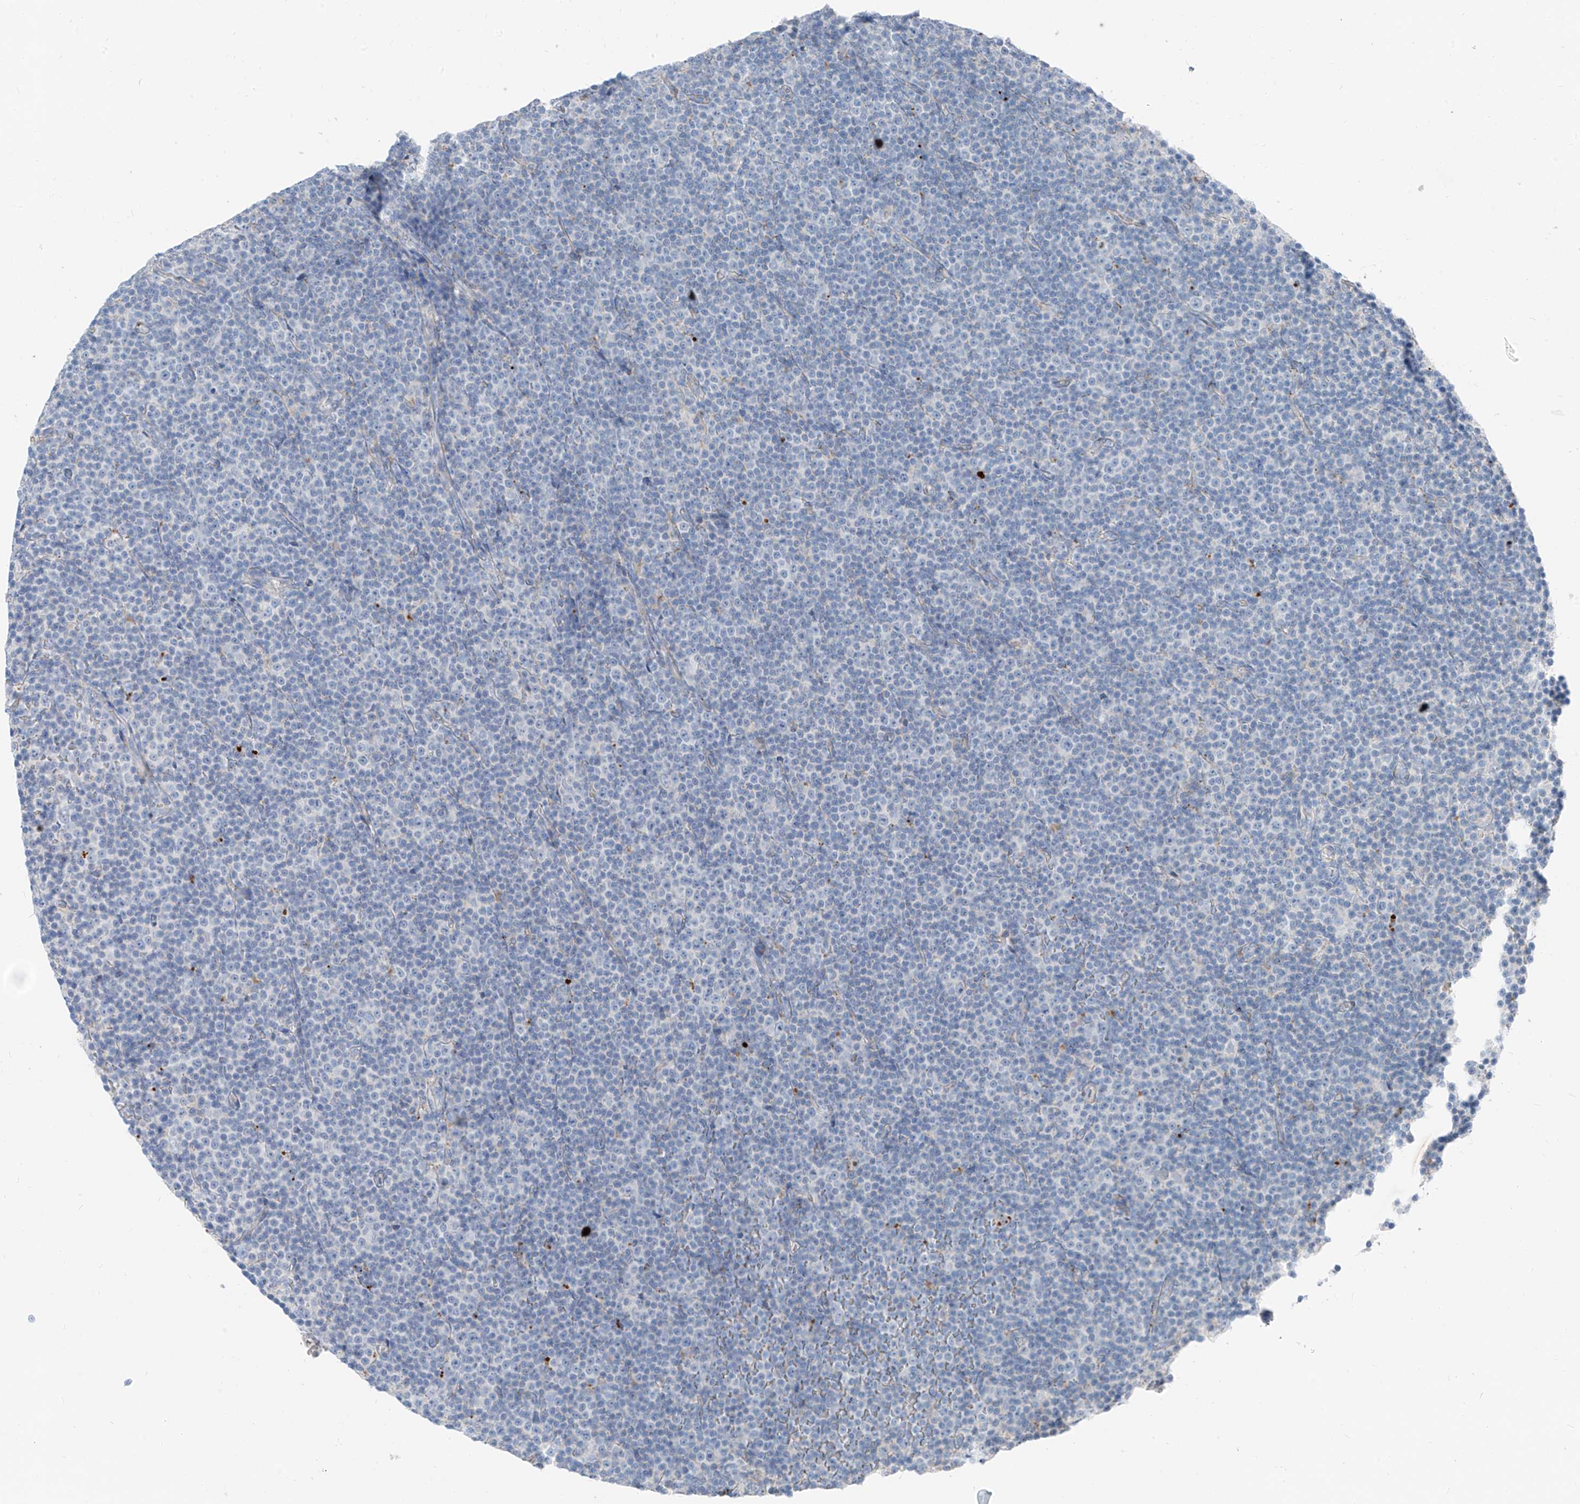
{"staining": {"intensity": "negative", "quantity": "none", "location": "none"}, "tissue": "lymphoma", "cell_type": "Tumor cells", "image_type": "cancer", "snomed": [{"axis": "morphology", "description": "Malignant lymphoma, non-Hodgkin's type, Low grade"}, {"axis": "topography", "description": "Lymph node"}], "caption": "A micrograph of lymphoma stained for a protein reveals no brown staining in tumor cells.", "gene": "GPR137C", "patient": {"sex": "female", "age": 67}}